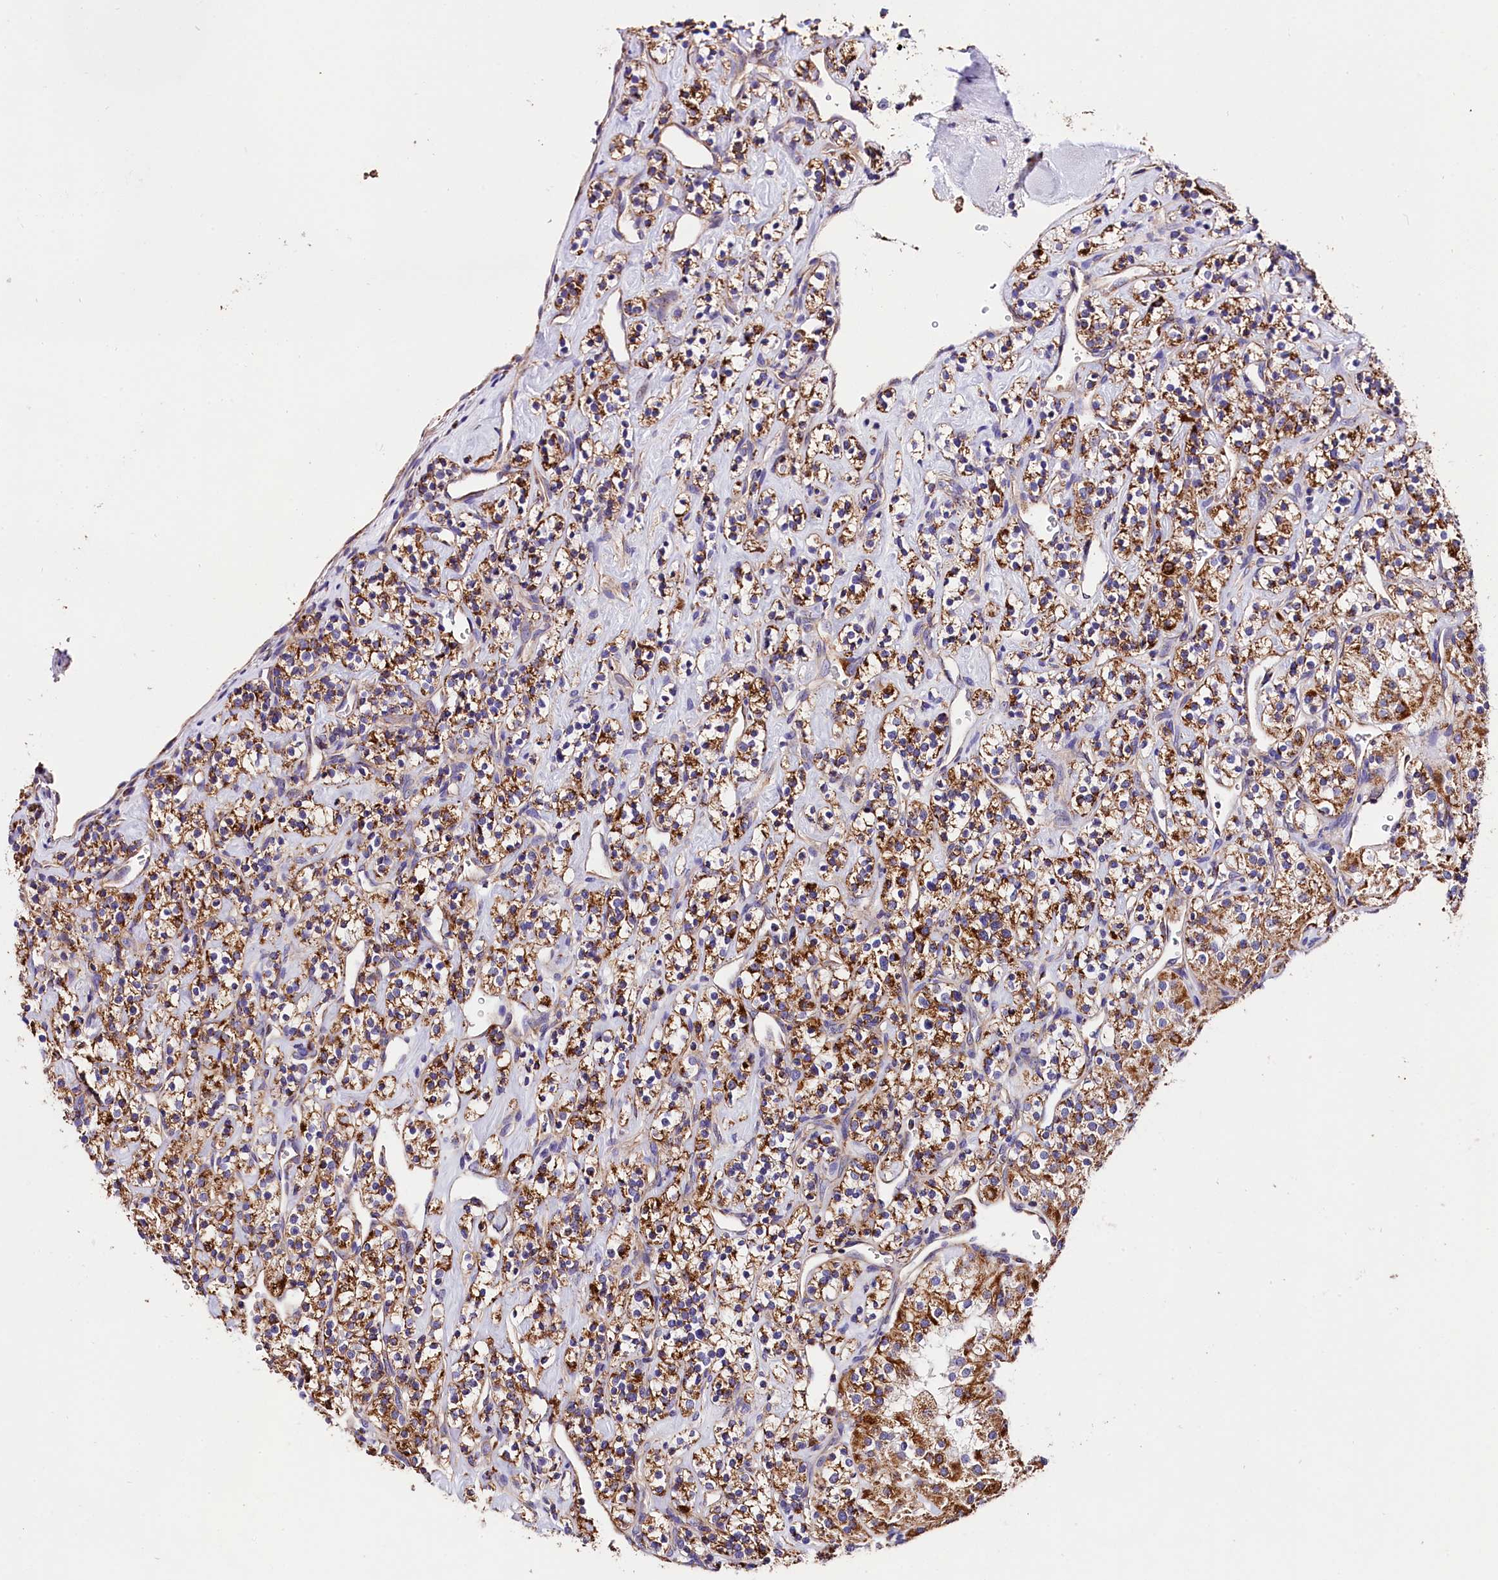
{"staining": {"intensity": "strong", "quantity": ">75%", "location": "cytoplasmic/membranous"}, "tissue": "renal cancer", "cell_type": "Tumor cells", "image_type": "cancer", "snomed": [{"axis": "morphology", "description": "Adenocarcinoma, NOS"}, {"axis": "topography", "description": "Kidney"}], "caption": "Immunohistochemical staining of human renal adenocarcinoma reveals high levels of strong cytoplasmic/membranous staining in approximately >75% of tumor cells.", "gene": "ACAA2", "patient": {"sex": "male", "age": 77}}